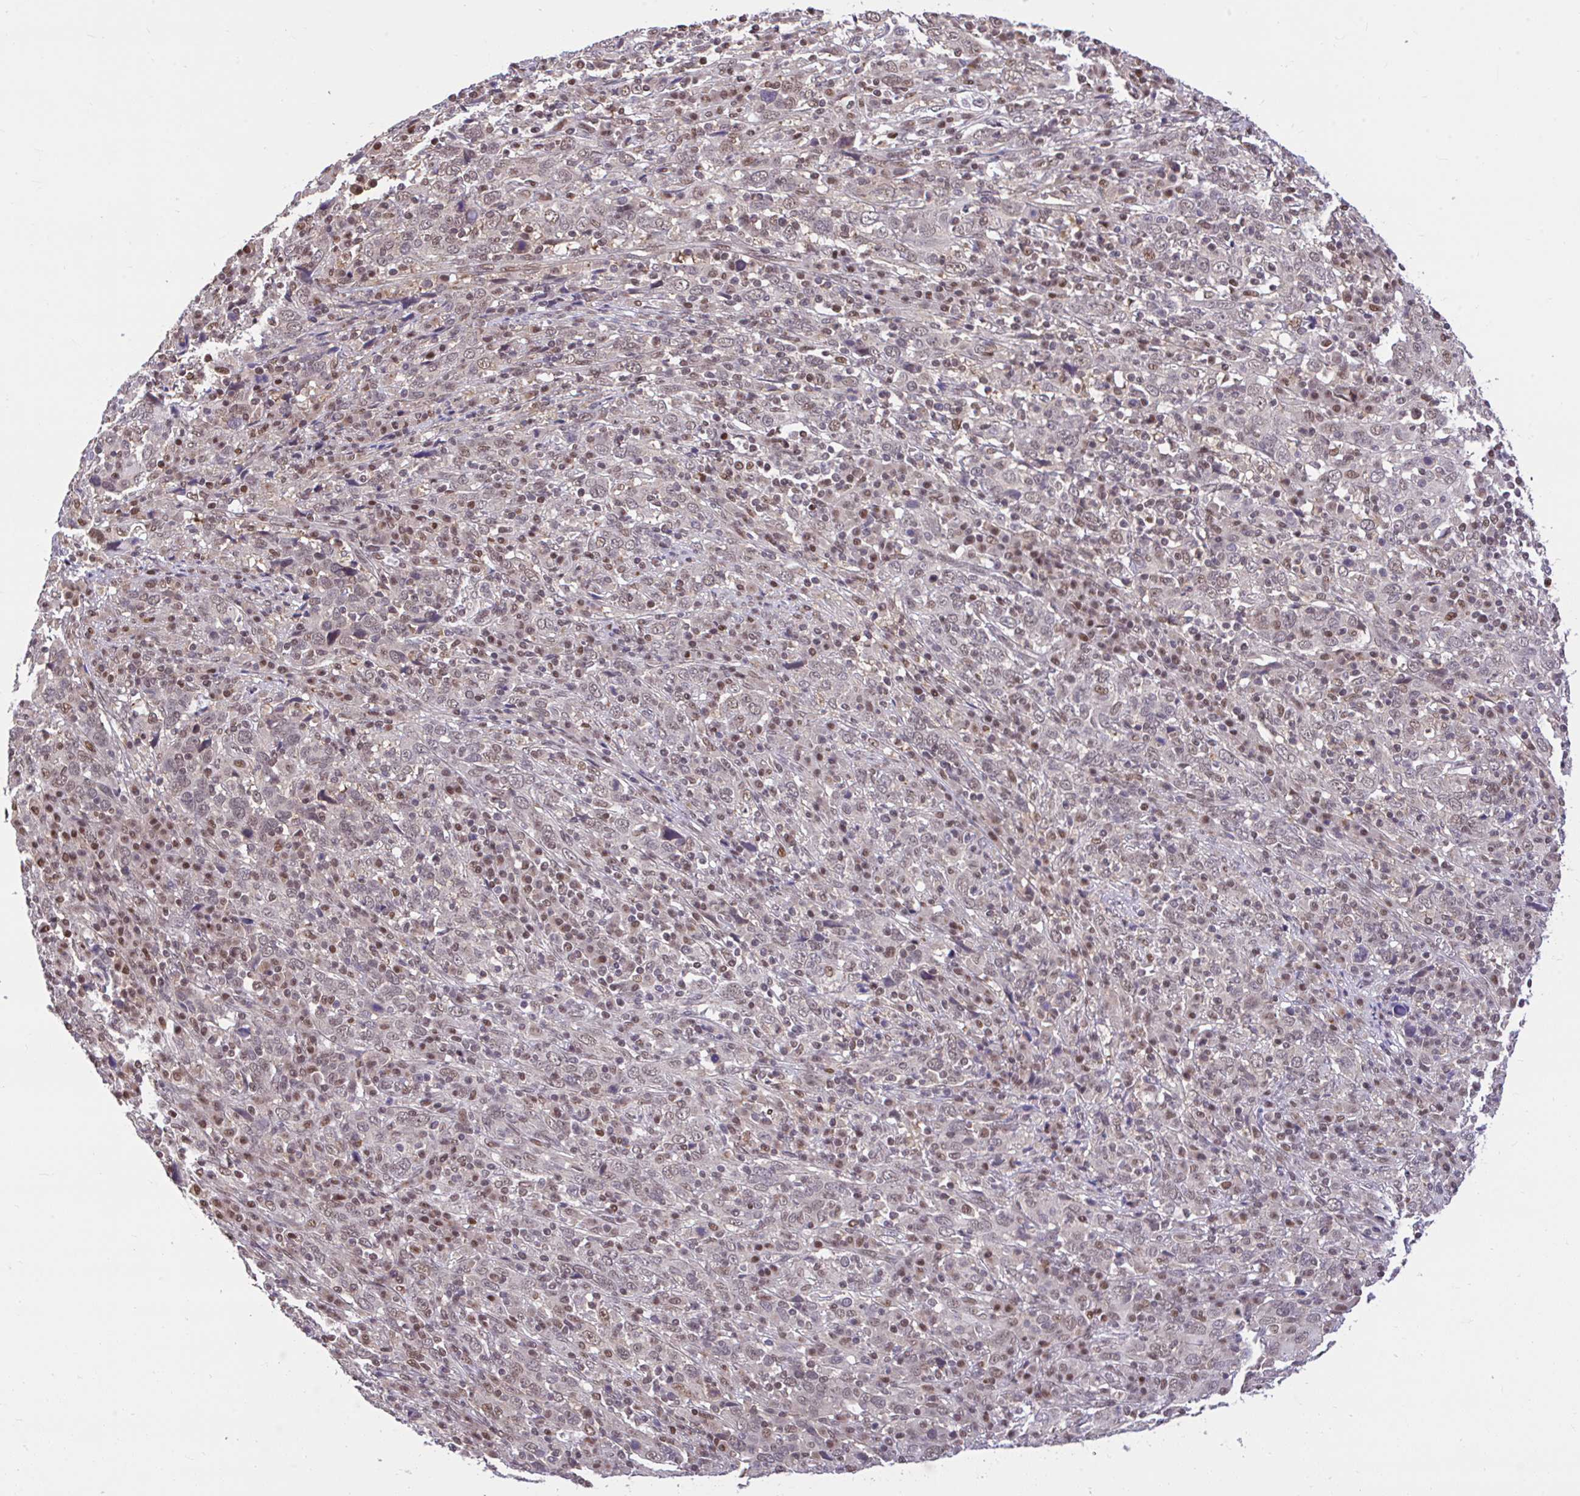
{"staining": {"intensity": "weak", "quantity": "<25%", "location": "nuclear"}, "tissue": "cervical cancer", "cell_type": "Tumor cells", "image_type": "cancer", "snomed": [{"axis": "morphology", "description": "Squamous cell carcinoma, NOS"}, {"axis": "topography", "description": "Cervix"}], "caption": "The photomicrograph displays no staining of tumor cells in squamous cell carcinoma (cervical).", "gene": "GLIS3", "patient": {"sex": "female", "age": 46}}